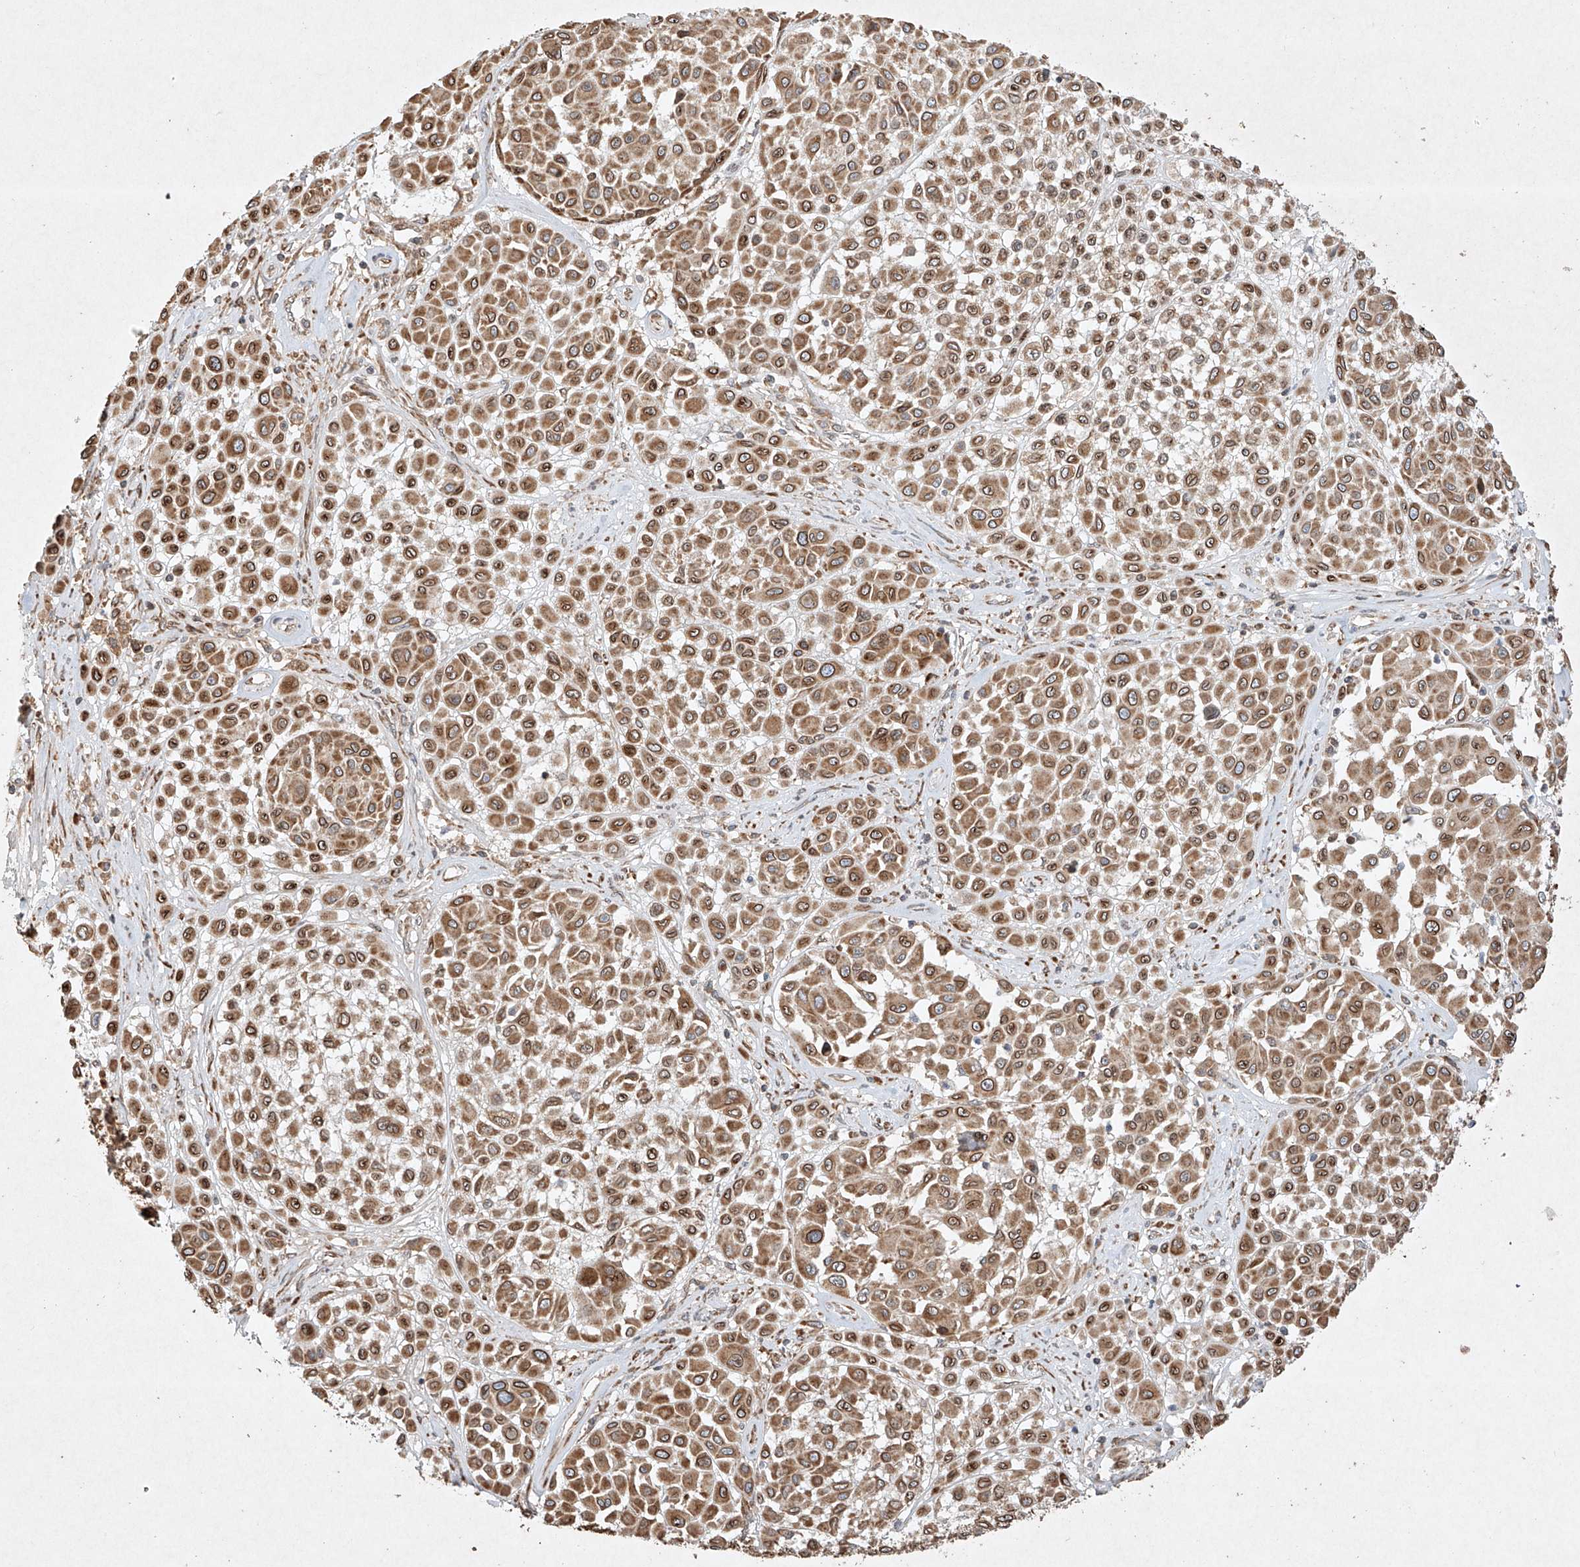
{"staining": {"intensity": "moderate", "quantity": ">75%", "location": "cytoplasmic/membranous"}, "tissue": "melanoma", "cell_type": "Tumor cells", "image_type": "cancer", "snomed": [{"axis": "morphology", "description": "Malignant melanoma, Metastatic site"}, {"axis": "topography", "description": "Soft tissue"}], "caption": "Tumor cells display moderate cytoplasmic/membranous positivity in approximately >75% of cells in melanoma. Using DAB (brown) and hematoxylin (blue) stains, captured at high magnification using brightfield microscopy.", "gene": "SEMA3B", "patient": {"sex": "male", "age": 41}}